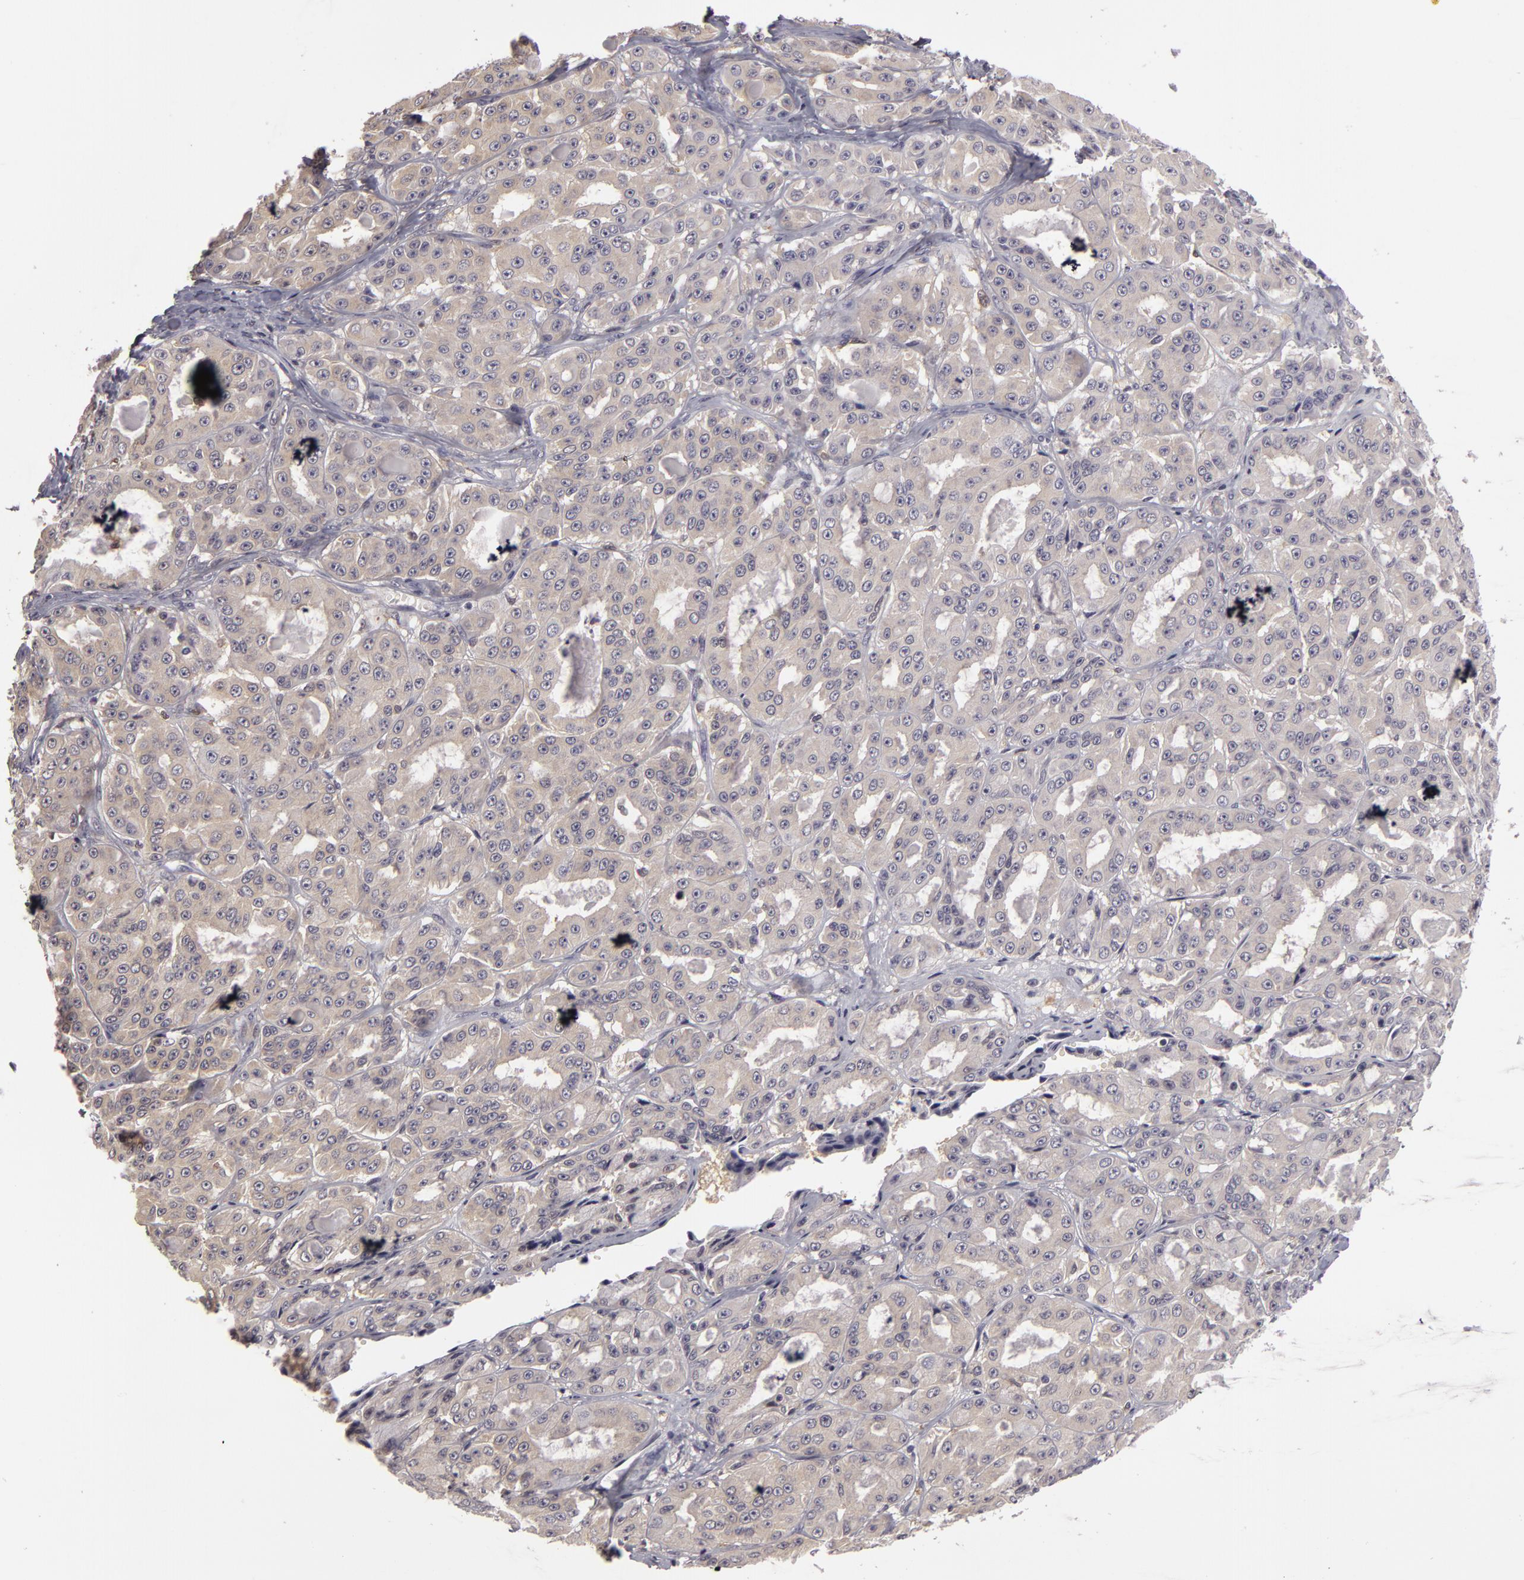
{"staining": {"intensity": "negative", "quantity": "none", "location": "none"}, "tissue": "ovarian cancer", "cell_type": "Tumor cells", "image_type": "cancer", "snomed": [{"axis": "morphology", "description": "Carcinoma, endometroid"}, {"axis": "topography", "description": "Ovary"}], "caption": "This is an IHC image of human endometroid carcinoma (ovarian). There is no expression in tumor cells.", "gene": "GNPDA1", "patient": {"sex": "female", "age": 61}}